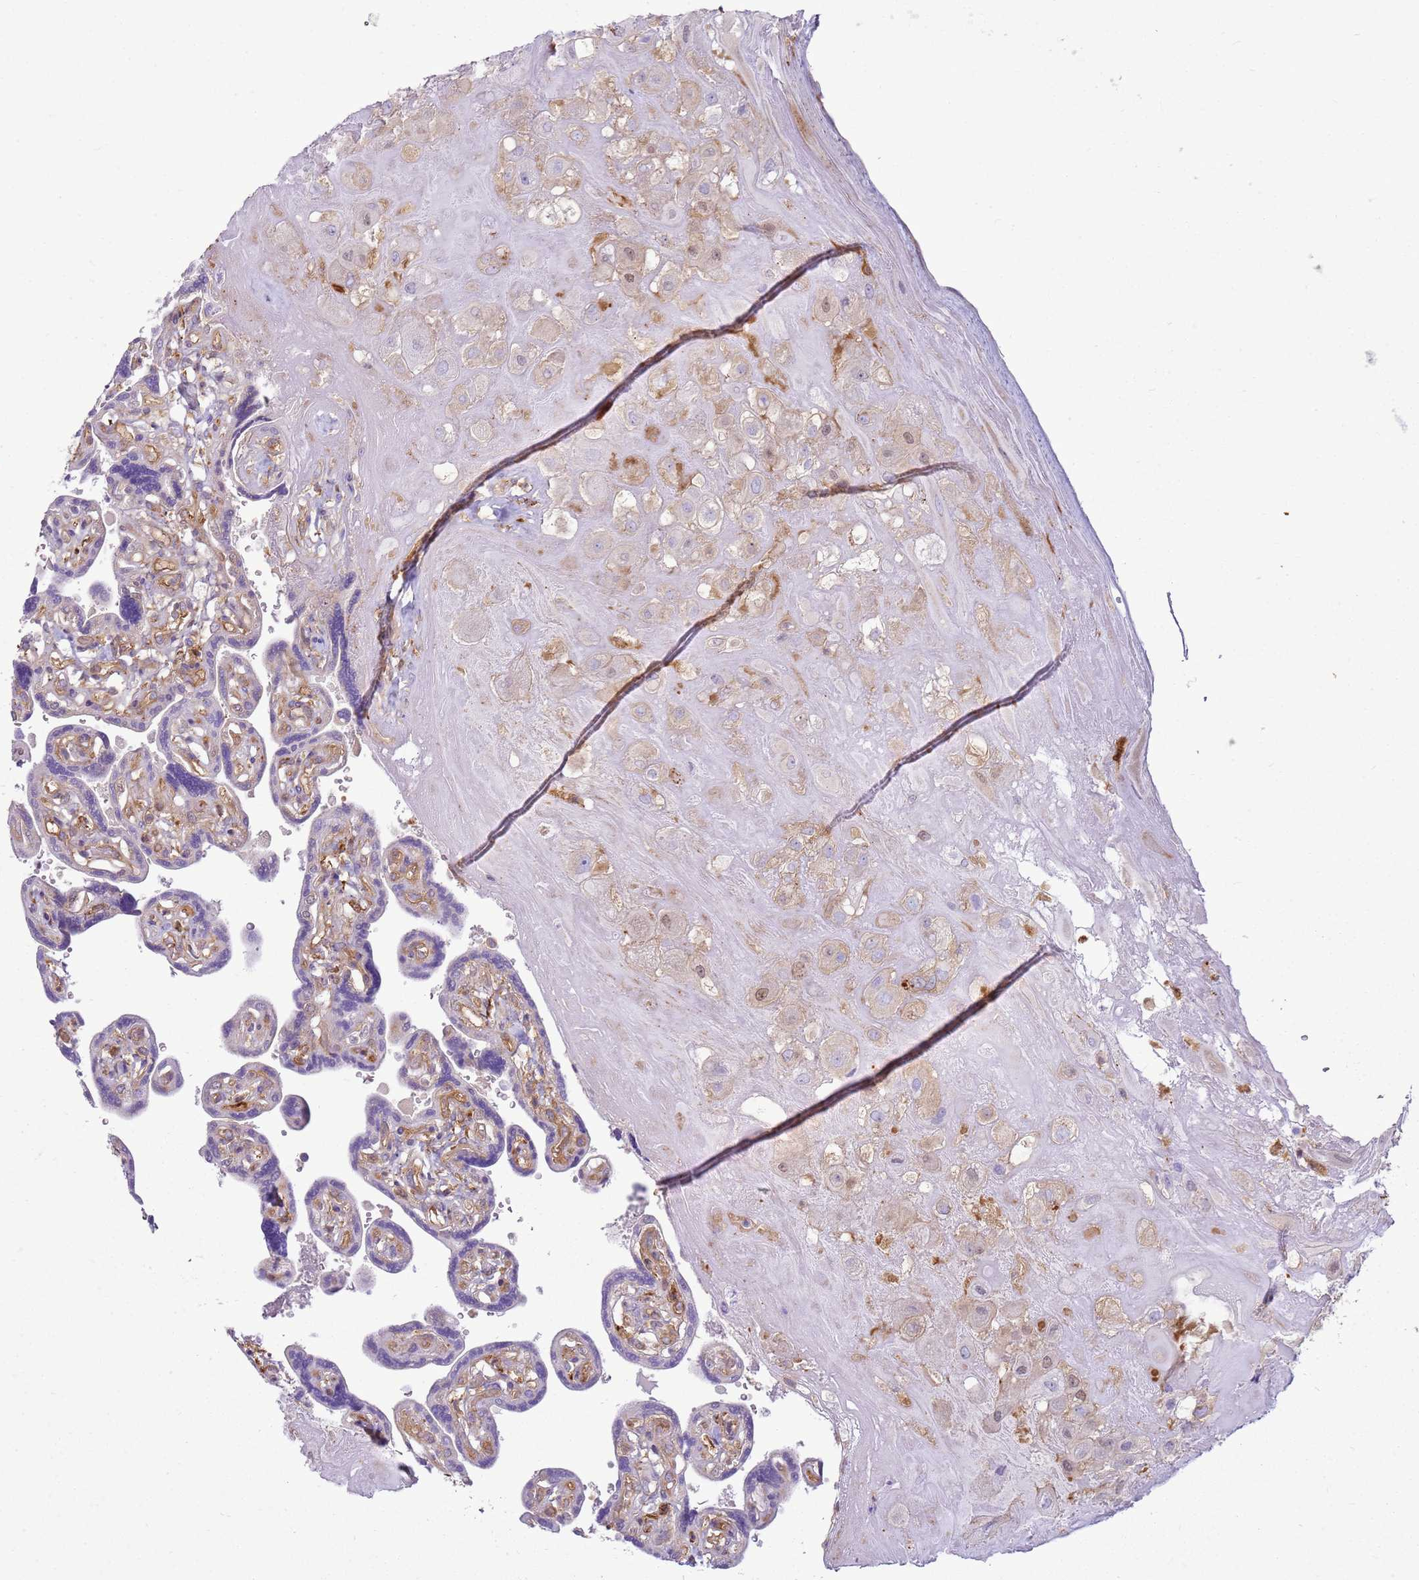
{"staining": {"intensity": "weak", "quantity": "<25%", "location": "nuclear"}, "tissue": "placenta", "cell_type": "Decidual cells", "image_type": "normal", "snomed": [{"axis": "morphology", "description": "Normal tissue, NOS"}, {"axis": "topography", "description": "Placenta"}], "caption": "DAB (3,3'-diaminobenzidine) immunohistochemical staining of normal human placenta shows no significant staining in decidual cells.", "gene": "SNX21", "patient": {"sex": "female", "age": 32}}